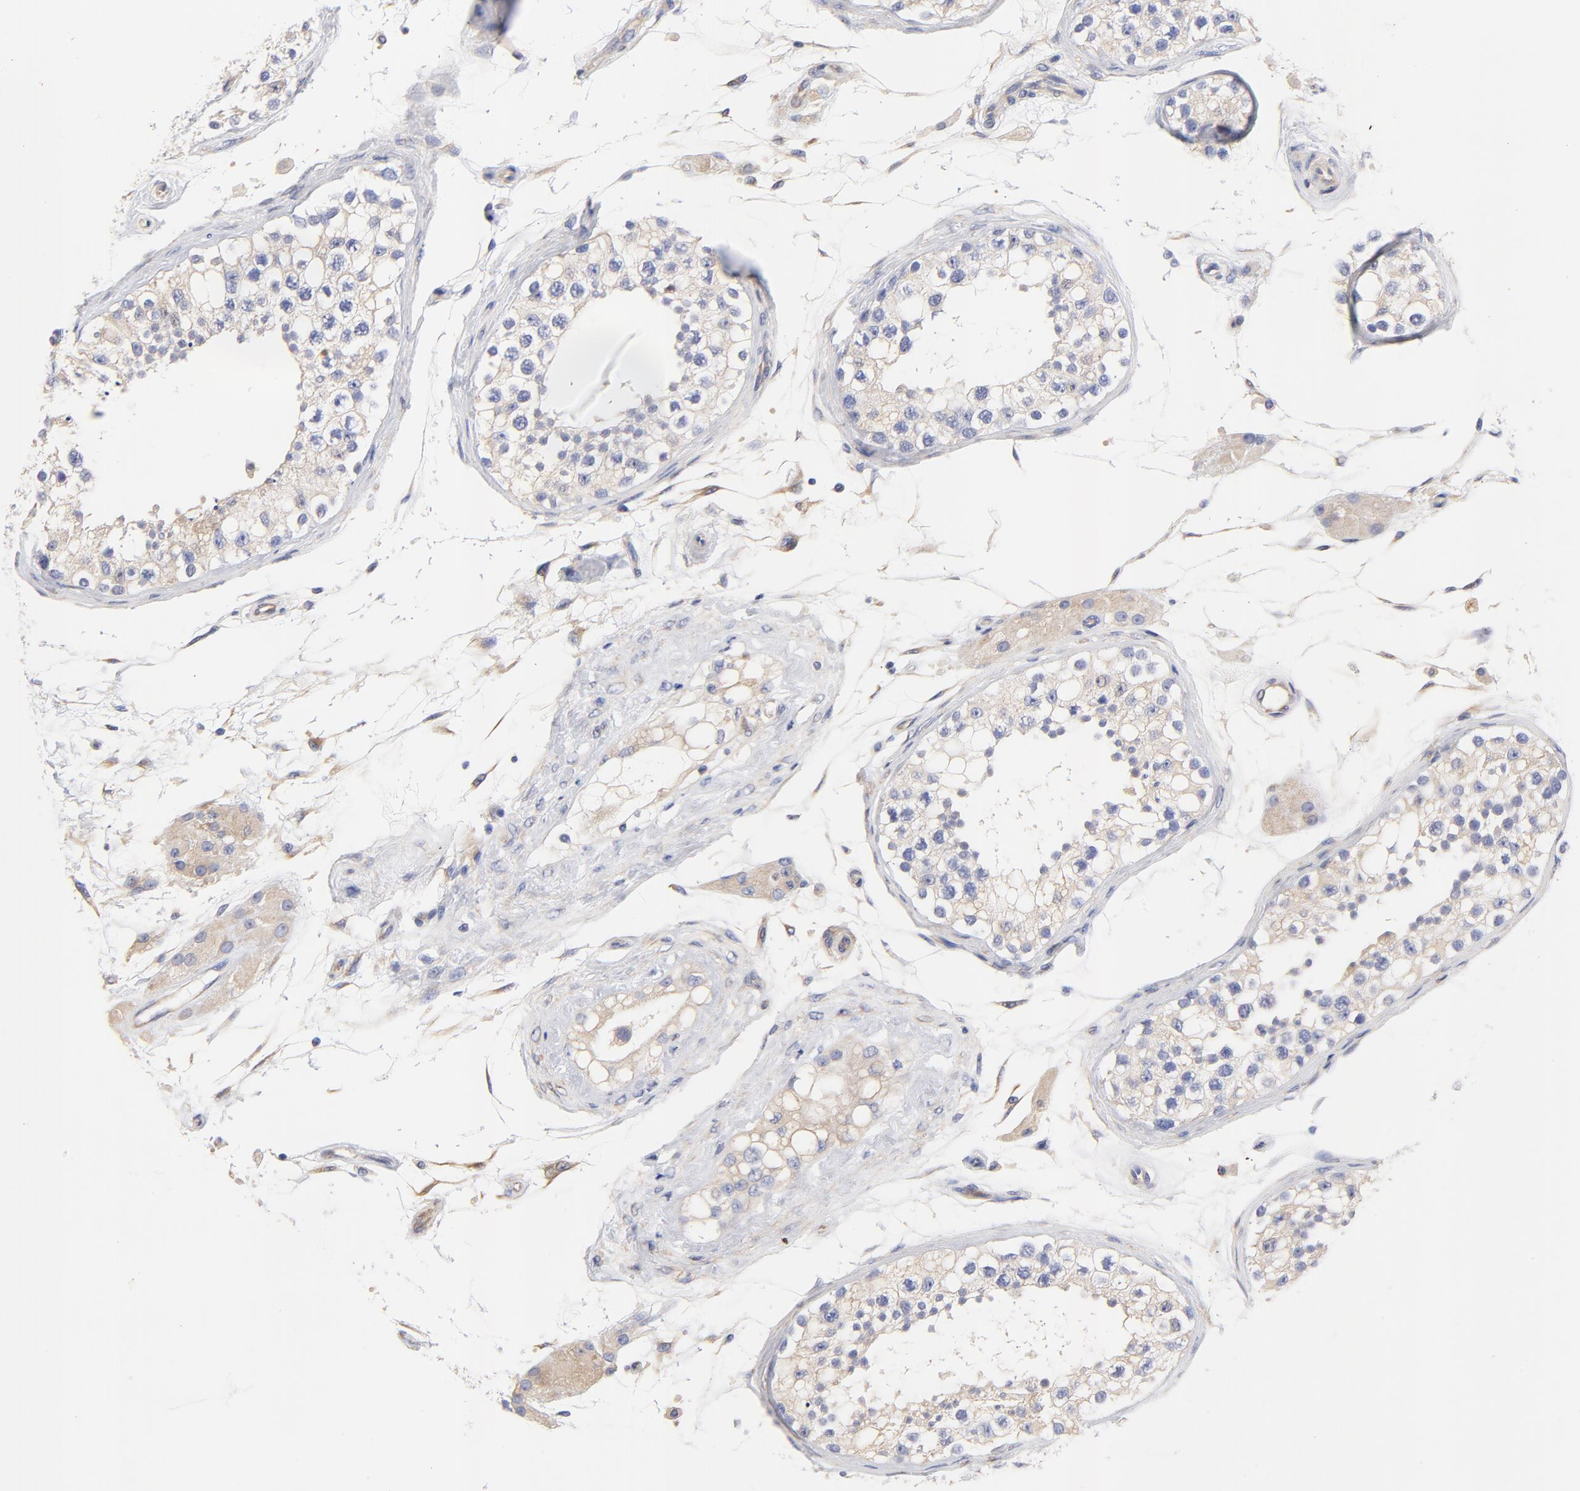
{"staining": {"intensity": "weak", "quantity": "<25%", "location": "cytoplasmic/membranous"}, "tissue": "testis", "cell_type": "Cells in seminiferous ducts", "image_type": "normal", "snomed": [{"axis": "morphology", "description": "Normal tissue, NOS"}, {"axis": "topography", "description": "Testis"}], "caption": "This image is of benign testis stained with IHC to label a protein in brown with the nuclei are counter-stained blue. There is no staining in cells in seminiferous ducts.", "gene": "HS3ST1", "patient": {"sex": "male", "age": 68}}